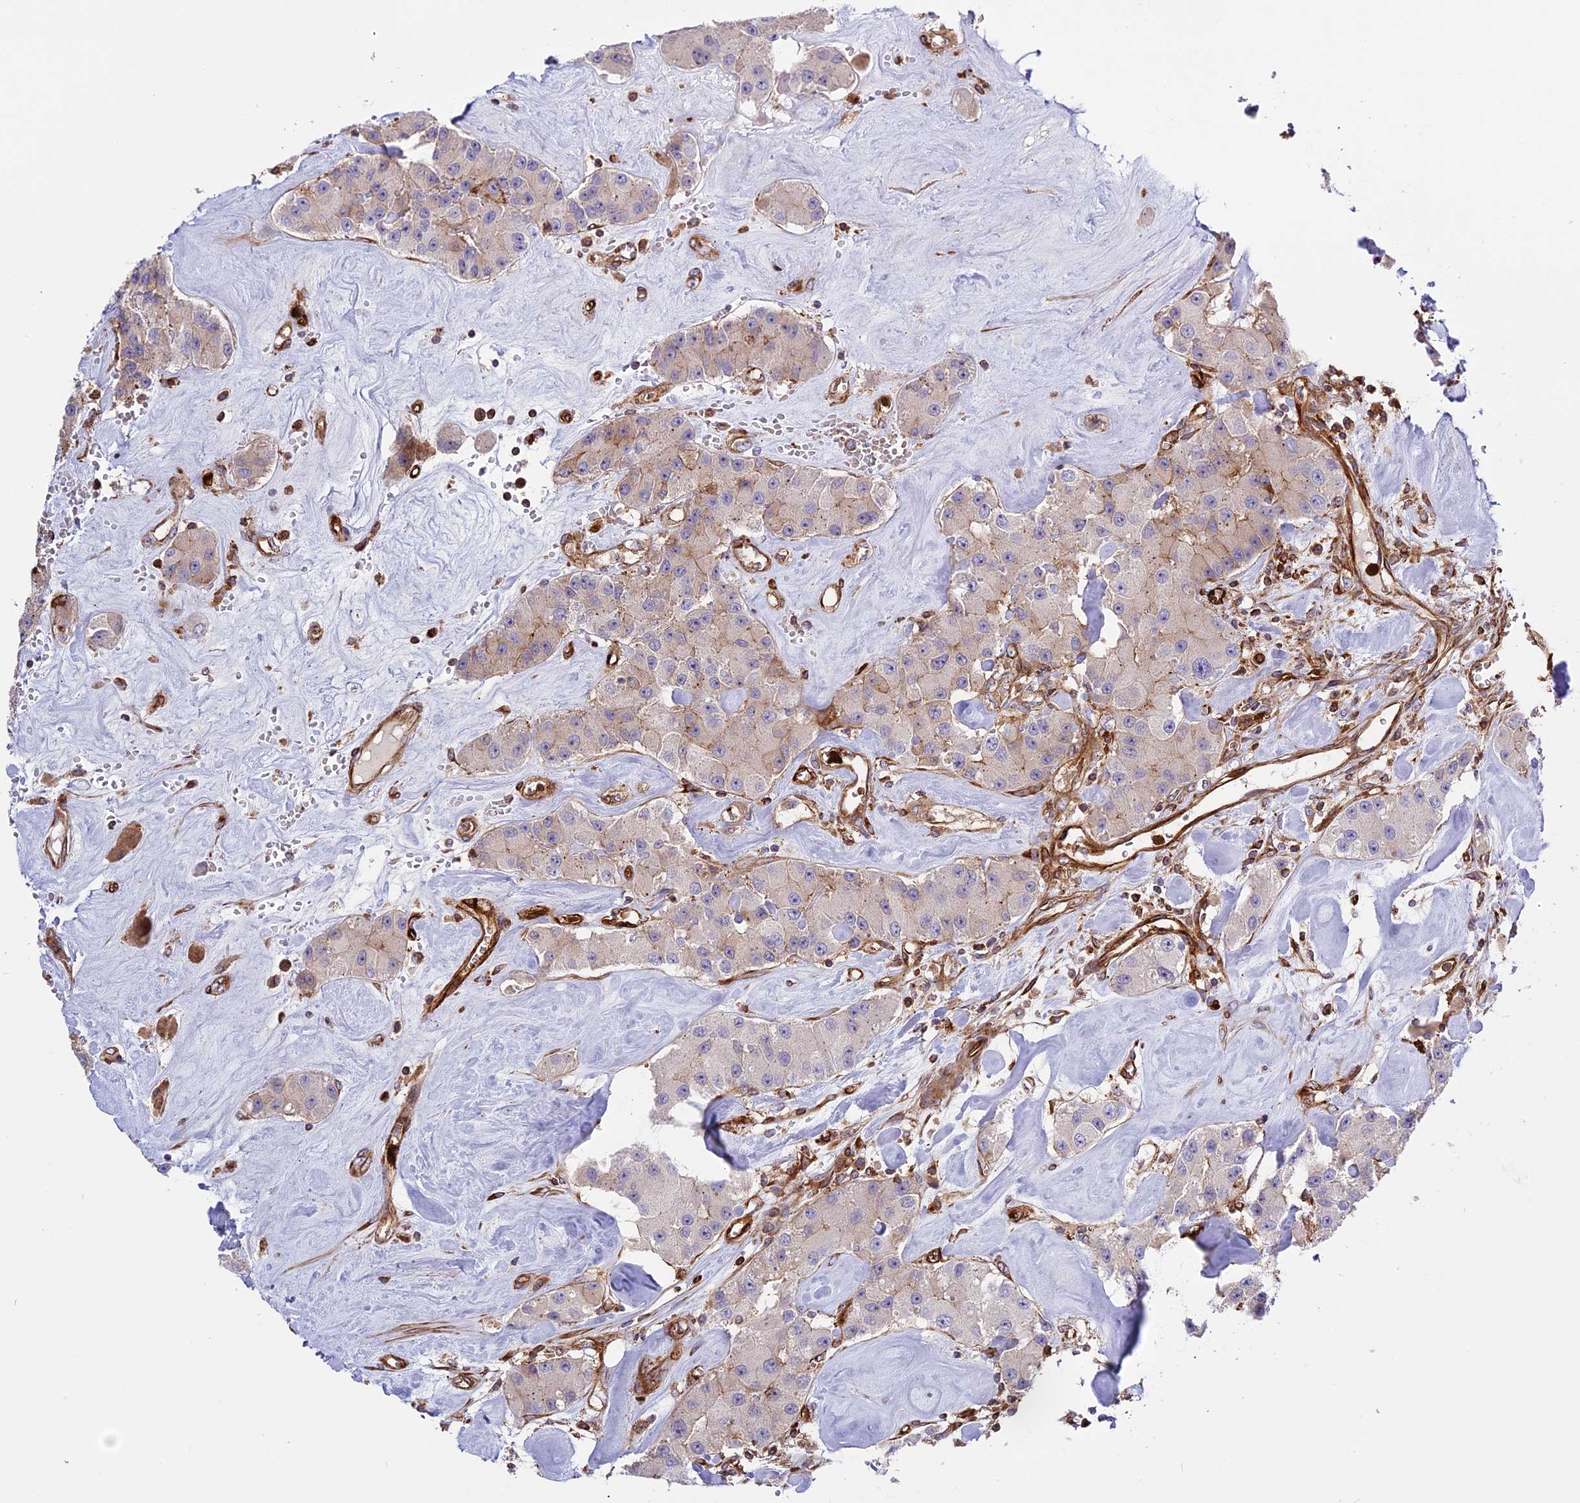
{"staining": {"intensity": "negative", "quantity": "none", "location": "none"}, "tissue": "carcinoid", "cell_type": "Tumor cells", "image_type": "cancer", "snomed": [{"axis": "morphology", "description": "Carcinoid, malignant, NOS"}, {"axis": "topography", "description": "Pancreas"}], "caption": "IHC of human carcinoid exhibits no positivity in tumor cells.", "gene": "CD99L2", "patient": {"sex": "male", "age": 41}}